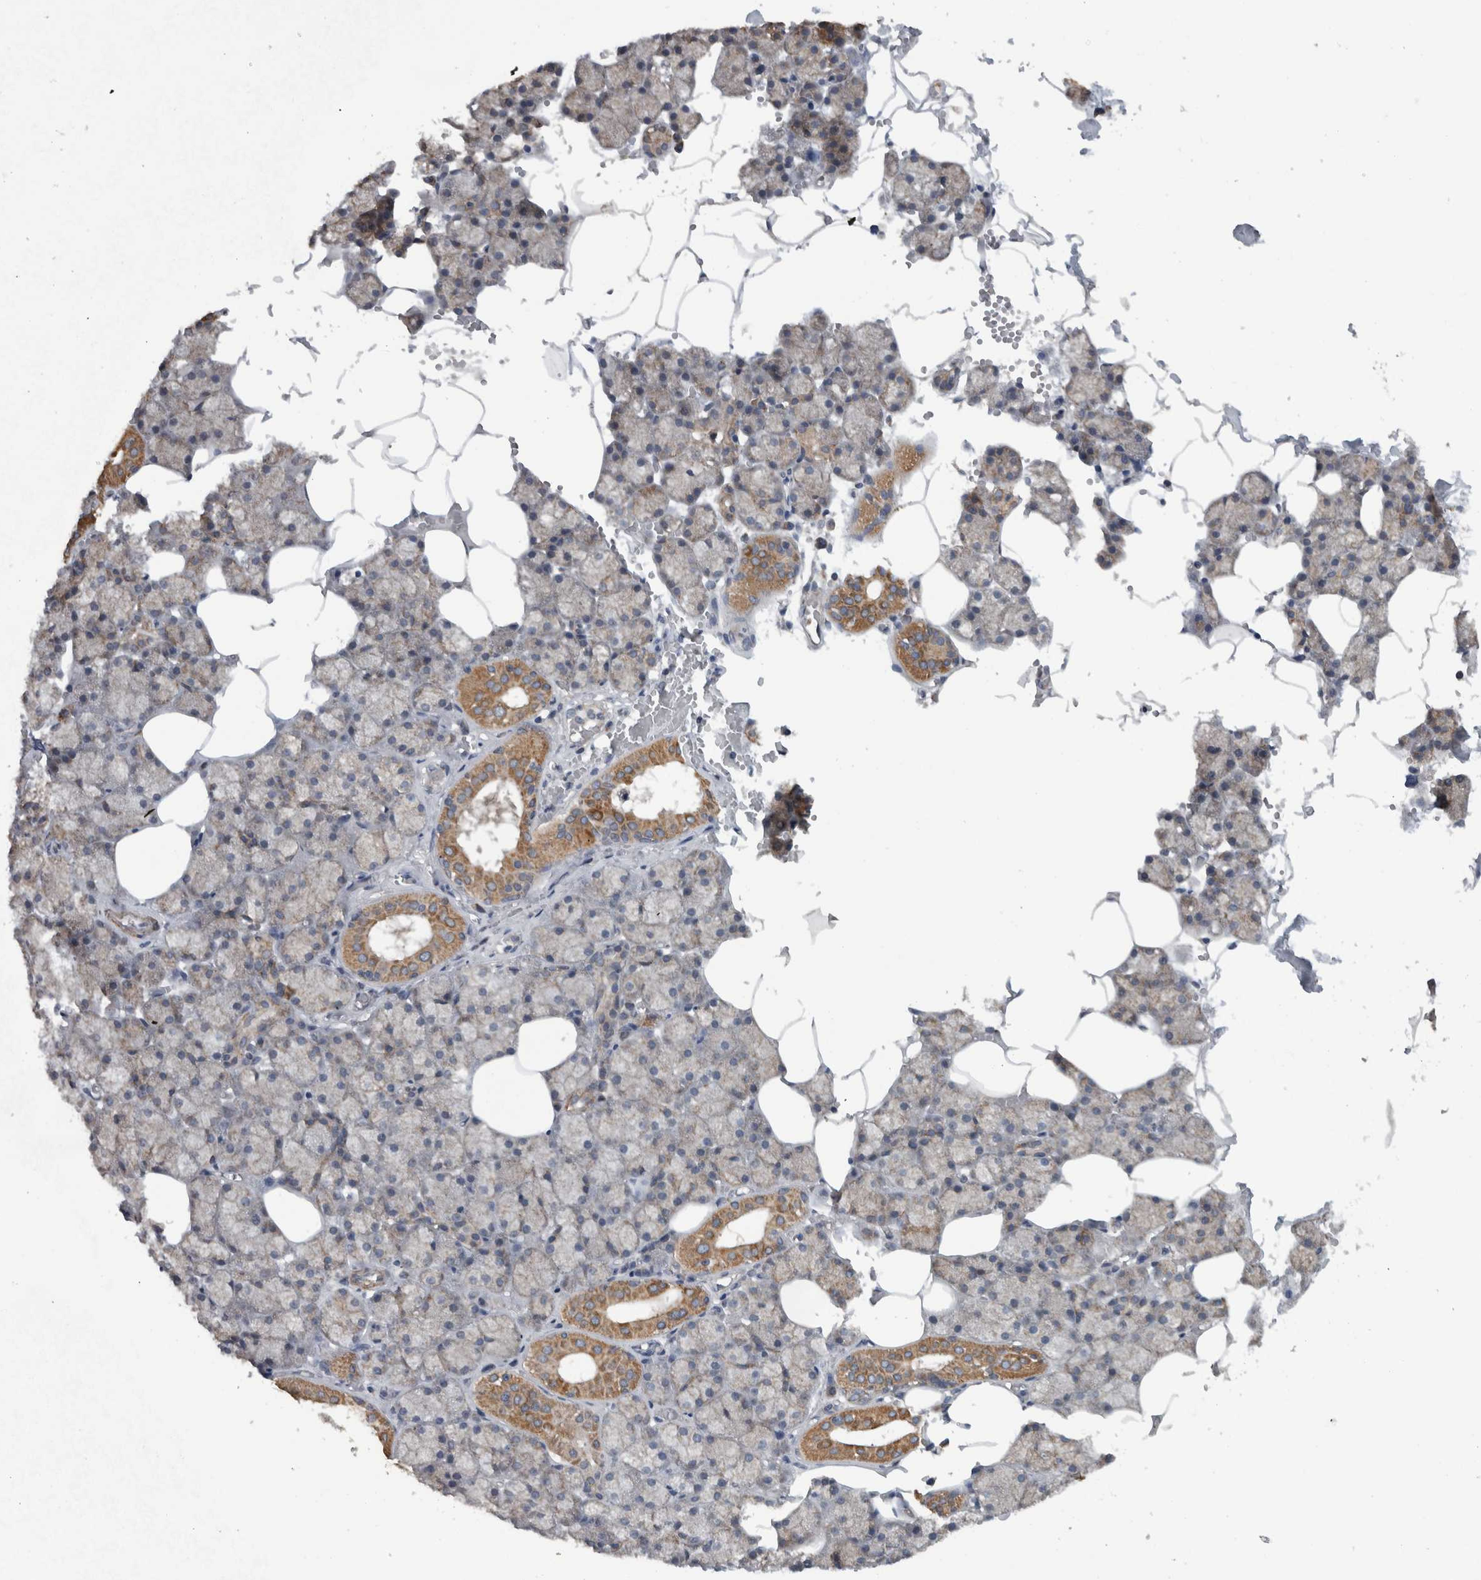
{"staining": {"intensity": "moderate", "quantity": "25%-75%", "location": "cytoplasmic/membranous"}, "tissue": "salivary gland", "cell_type": "Glandular cells", "image_type": "normal", "snomed": [{"axis": "morphology", "description": "Normal tissue, NOS"}, {"axis": "topography", "description": "Salivary gland"}], "caption": "Salivary gland stained with DAB (3,3'-diaminobenzidine) IHC reveals medium levels of moderate cytoplasmic/membranous staining in approximately 25%-75% of glandular cells.", "gene": "ARMC1", "patient": {"sex": "male", "age": 62}}